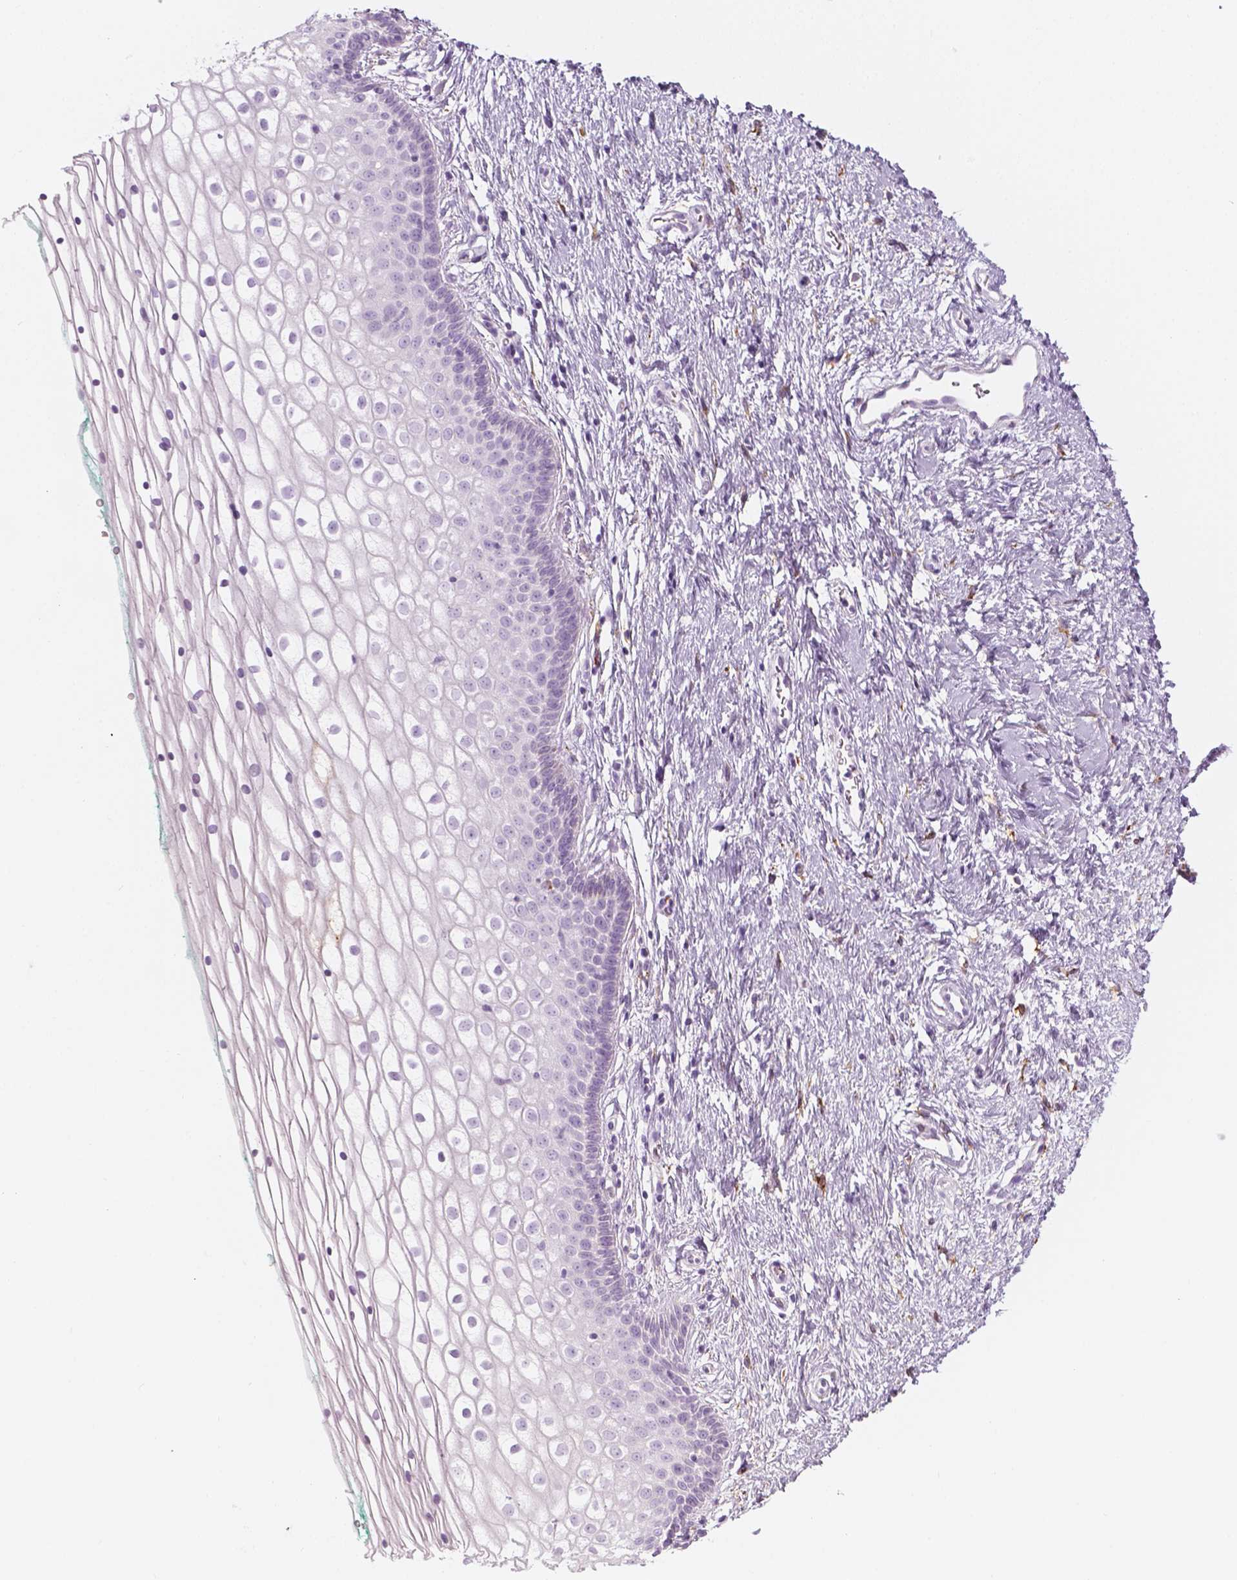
{"staining": {"intensity": "negative", "quantity": "none", "location": "none"}, "tissue": "vagina", "cell_type": "Squamous epithelial cells", "image_type": "normal", "snomed": [{"axis": "morphology", "description": "Normal tissue, NOS"}, {"axis": "topography", "description": "Vagina"}], "caption": "Immunohistochemistry micrograph of benign vagina: human vagina stained with DAB (3,3'-diaminobenzidine) demonstrates no significant protein staining in squamous epithelial cells.", "gene": "CES1", "patient": {"sex": "female", "age": 36}}